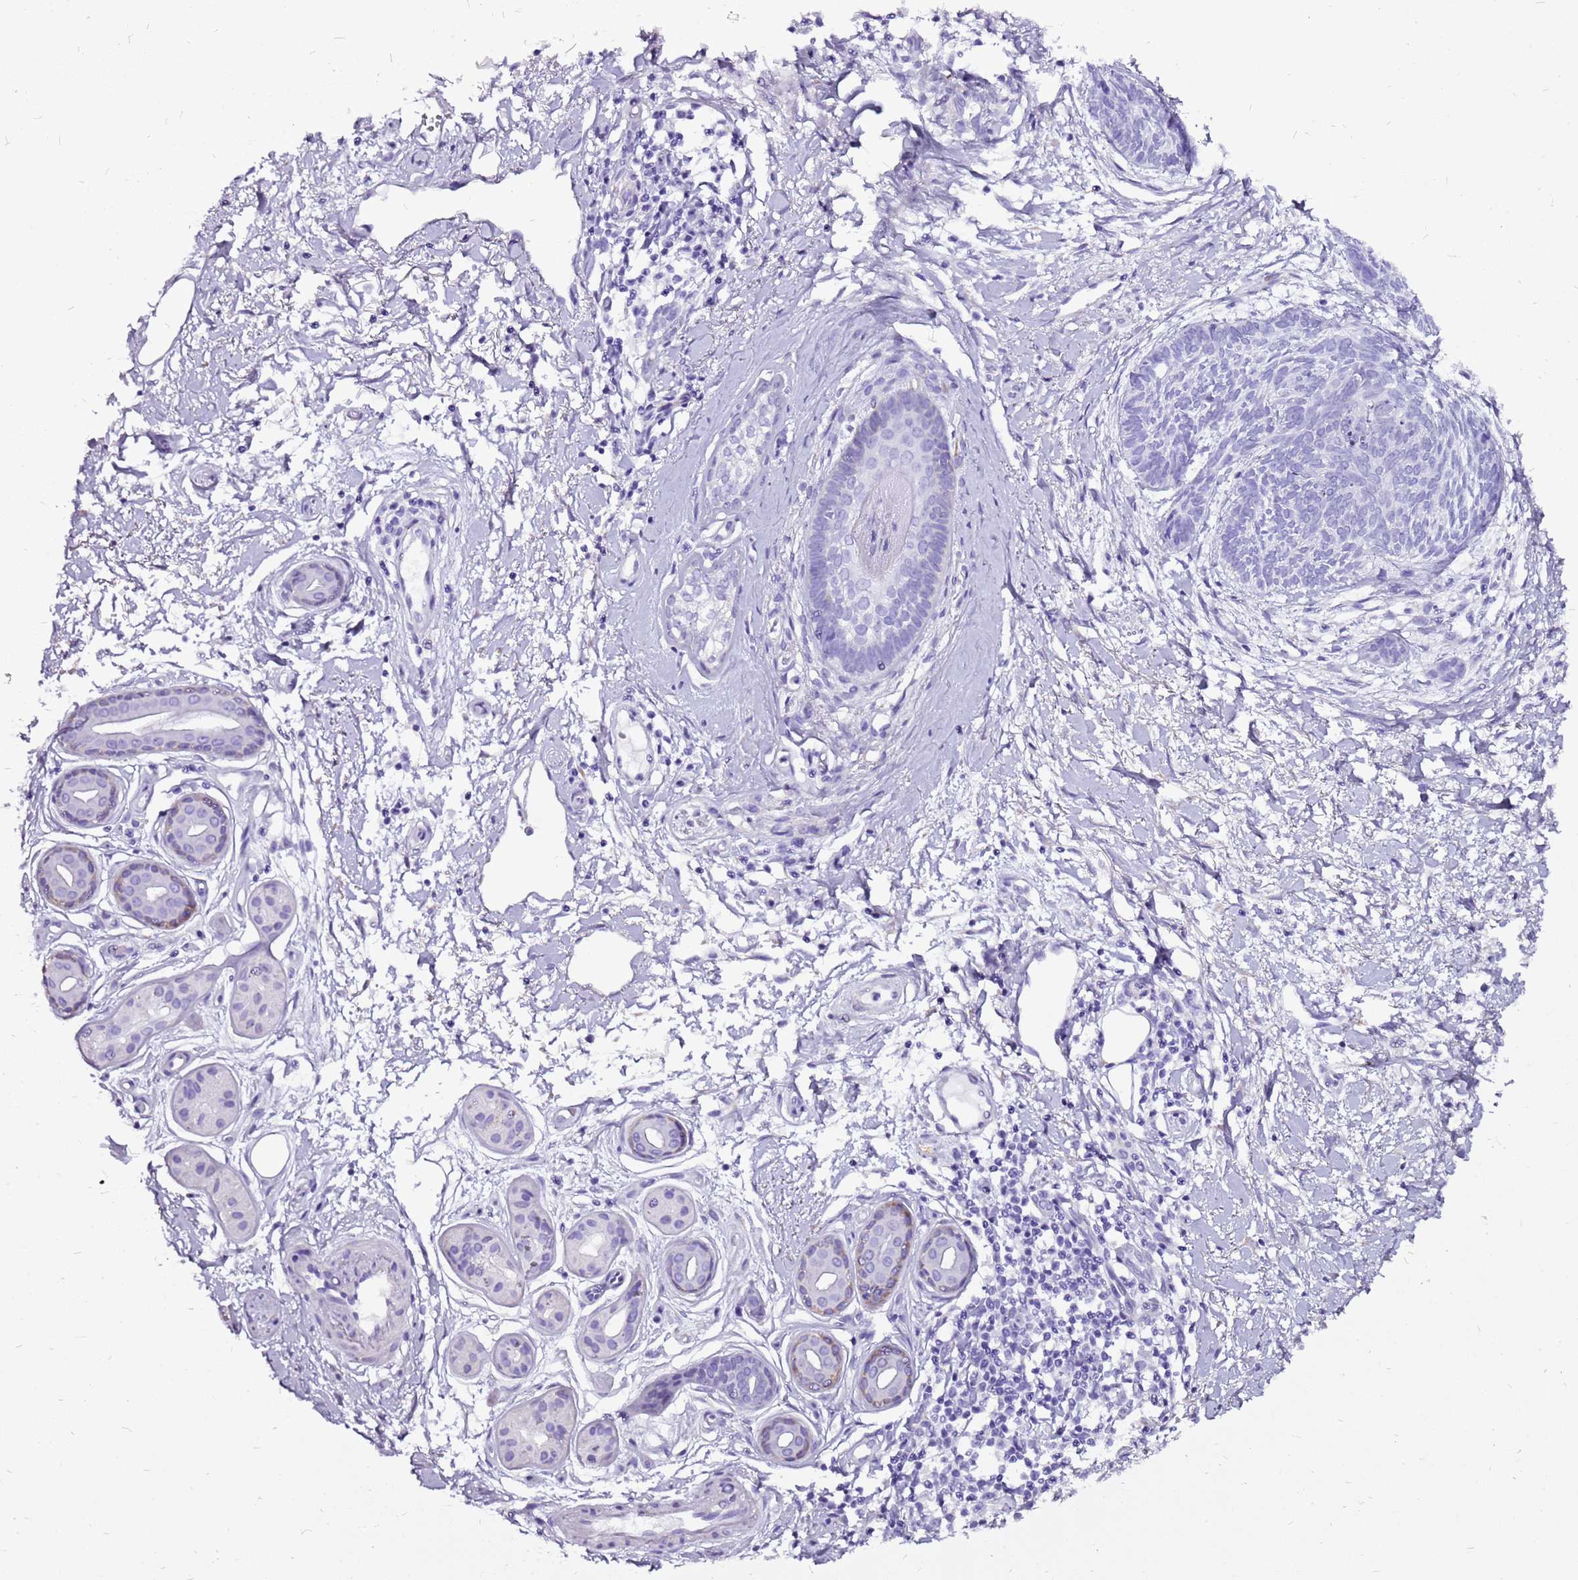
{"staining": {"intensity": "negative", "quantity": "none", "location": "none"}, "tissue": "skin cancer", "cell_type": "Tumor cells", "image_type": "cancer", "snomed": [{"axis": "morphology", "description": "Basal cell carcinoma"}, {"axis": "topography", "description": "Skin"}], "caption": "This is an IHC micrograph of skin cancer (basal cell carcinoma). There is no expression in tumor cells.", "gene": "ACSS3", "patient": {"sex": "female", "age": 81}}